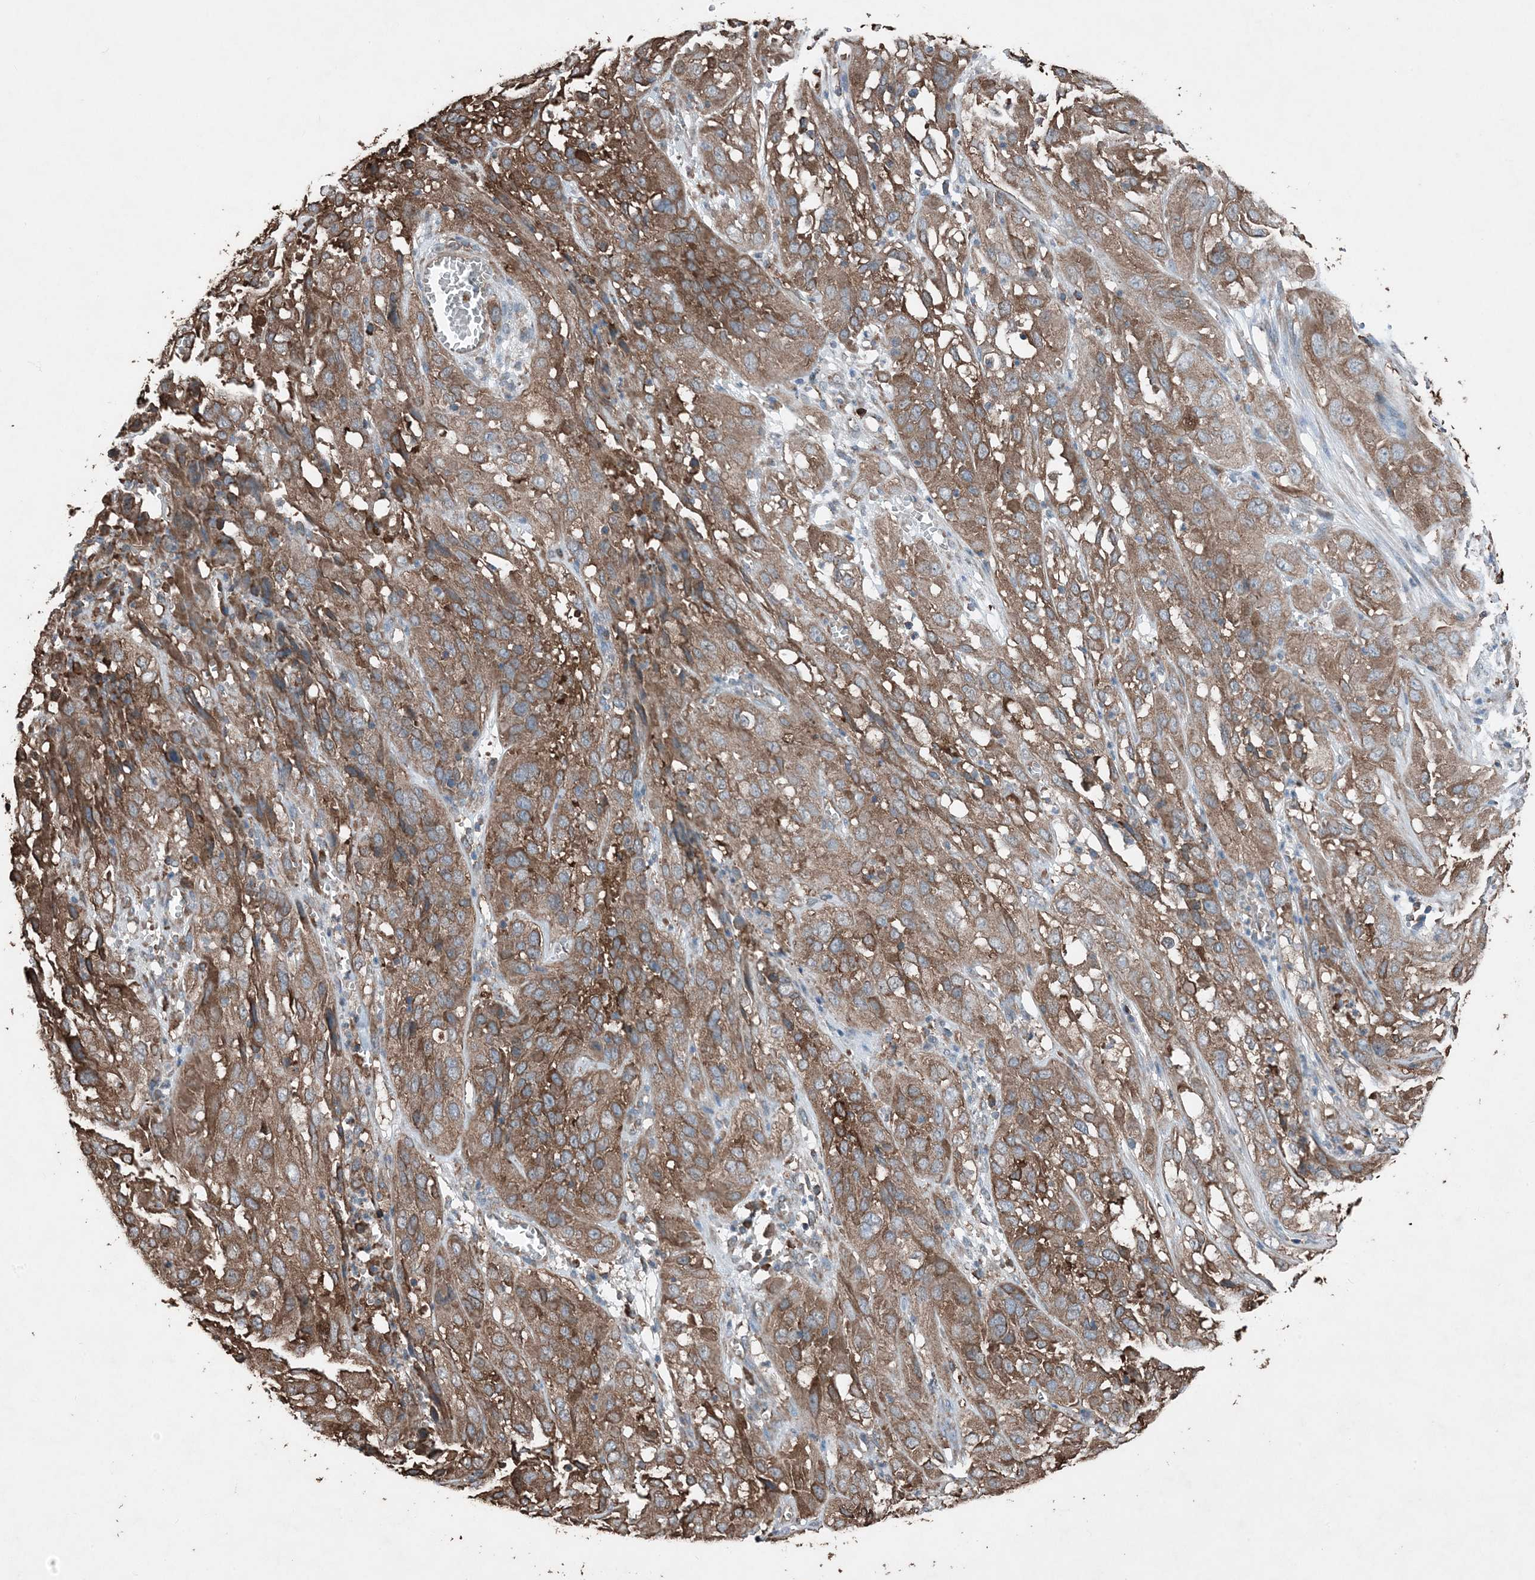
{"staining": {"intensity": "strong", "quantity": ">75%", "location": "cytoplasmic/membranous"}, "tissue": "cervical cancer", "cell_type": "Tumor cells", "image_type": "cancer", "snomed": [{"axis": "morphology", "description": "Squamous cell carcinoma, NOS"}, {"axis": "topography", "description": "Cervix"}], "caption": "Cervical cancer stained with a protein marker demonstrates strong staining in tumor cells.", "gene": "PDIA6", "patient": {"sex": "female", "age": 32}}